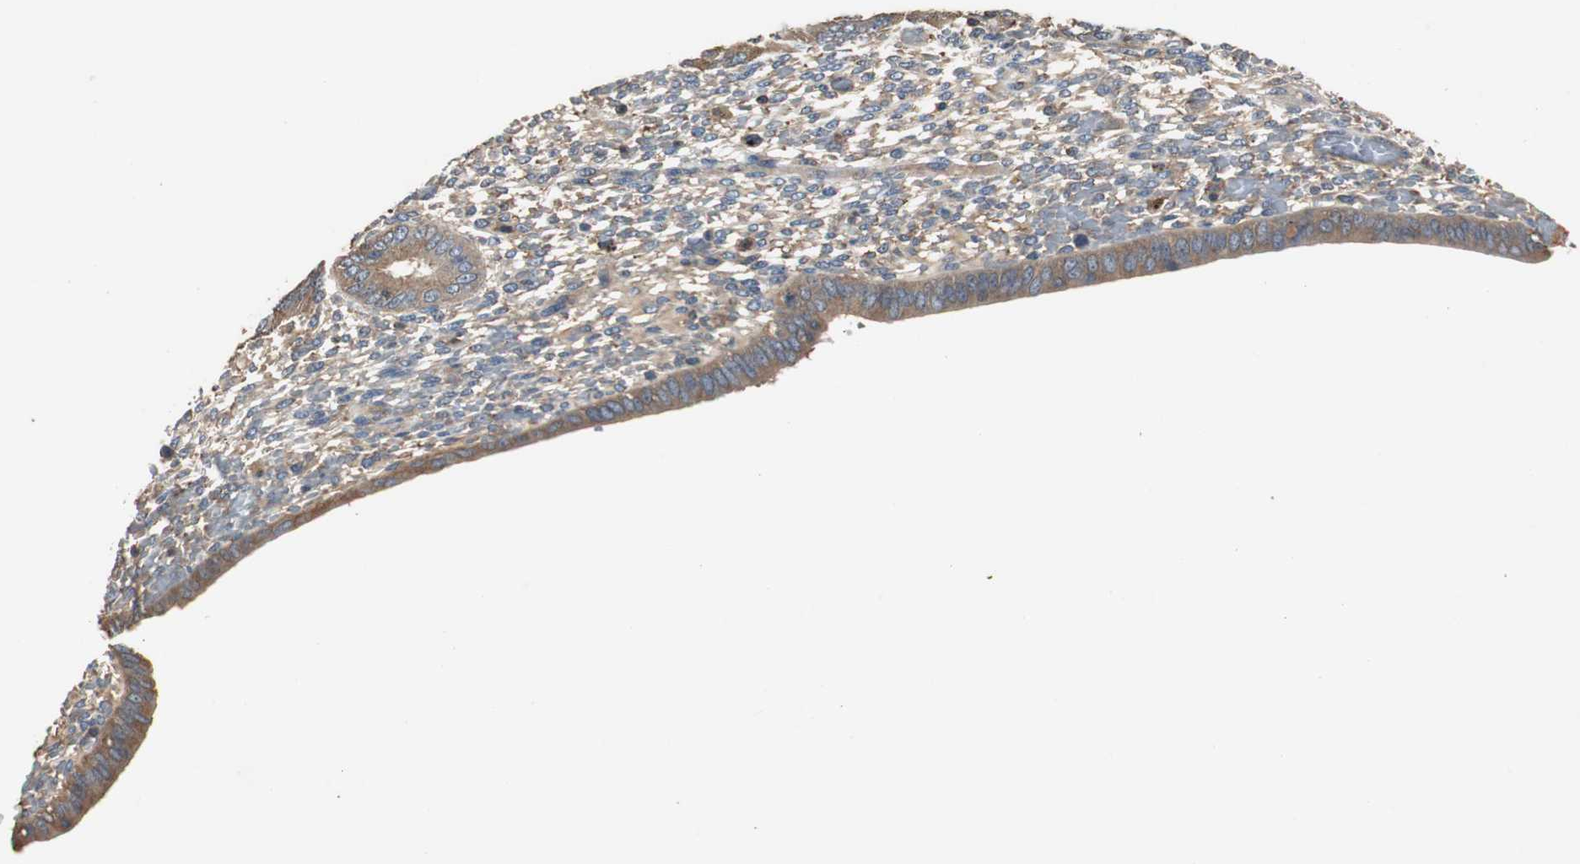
{"staining": {"intensity": "weak", "quantity": "25%-75%", "location": "cytoplasmic/membranous"}, "tissue": "endometrium", "cell_type": "Cells in endometrial stroma", "image_type": "normal", "snomed": [{"axis": "morphology", "description": "Normal tissue, NOS"}, {"axis": "topography", "description": "Endometrium"}], "caption": "Protein expression analysis of normal endometrium exhibits weak cytoplasmic/membranous positivity in approximately 25%-75% of cells in endometrial stroma.", "gene": "TNFRSF14", "patient": {"sex": "female", "age": 42}}